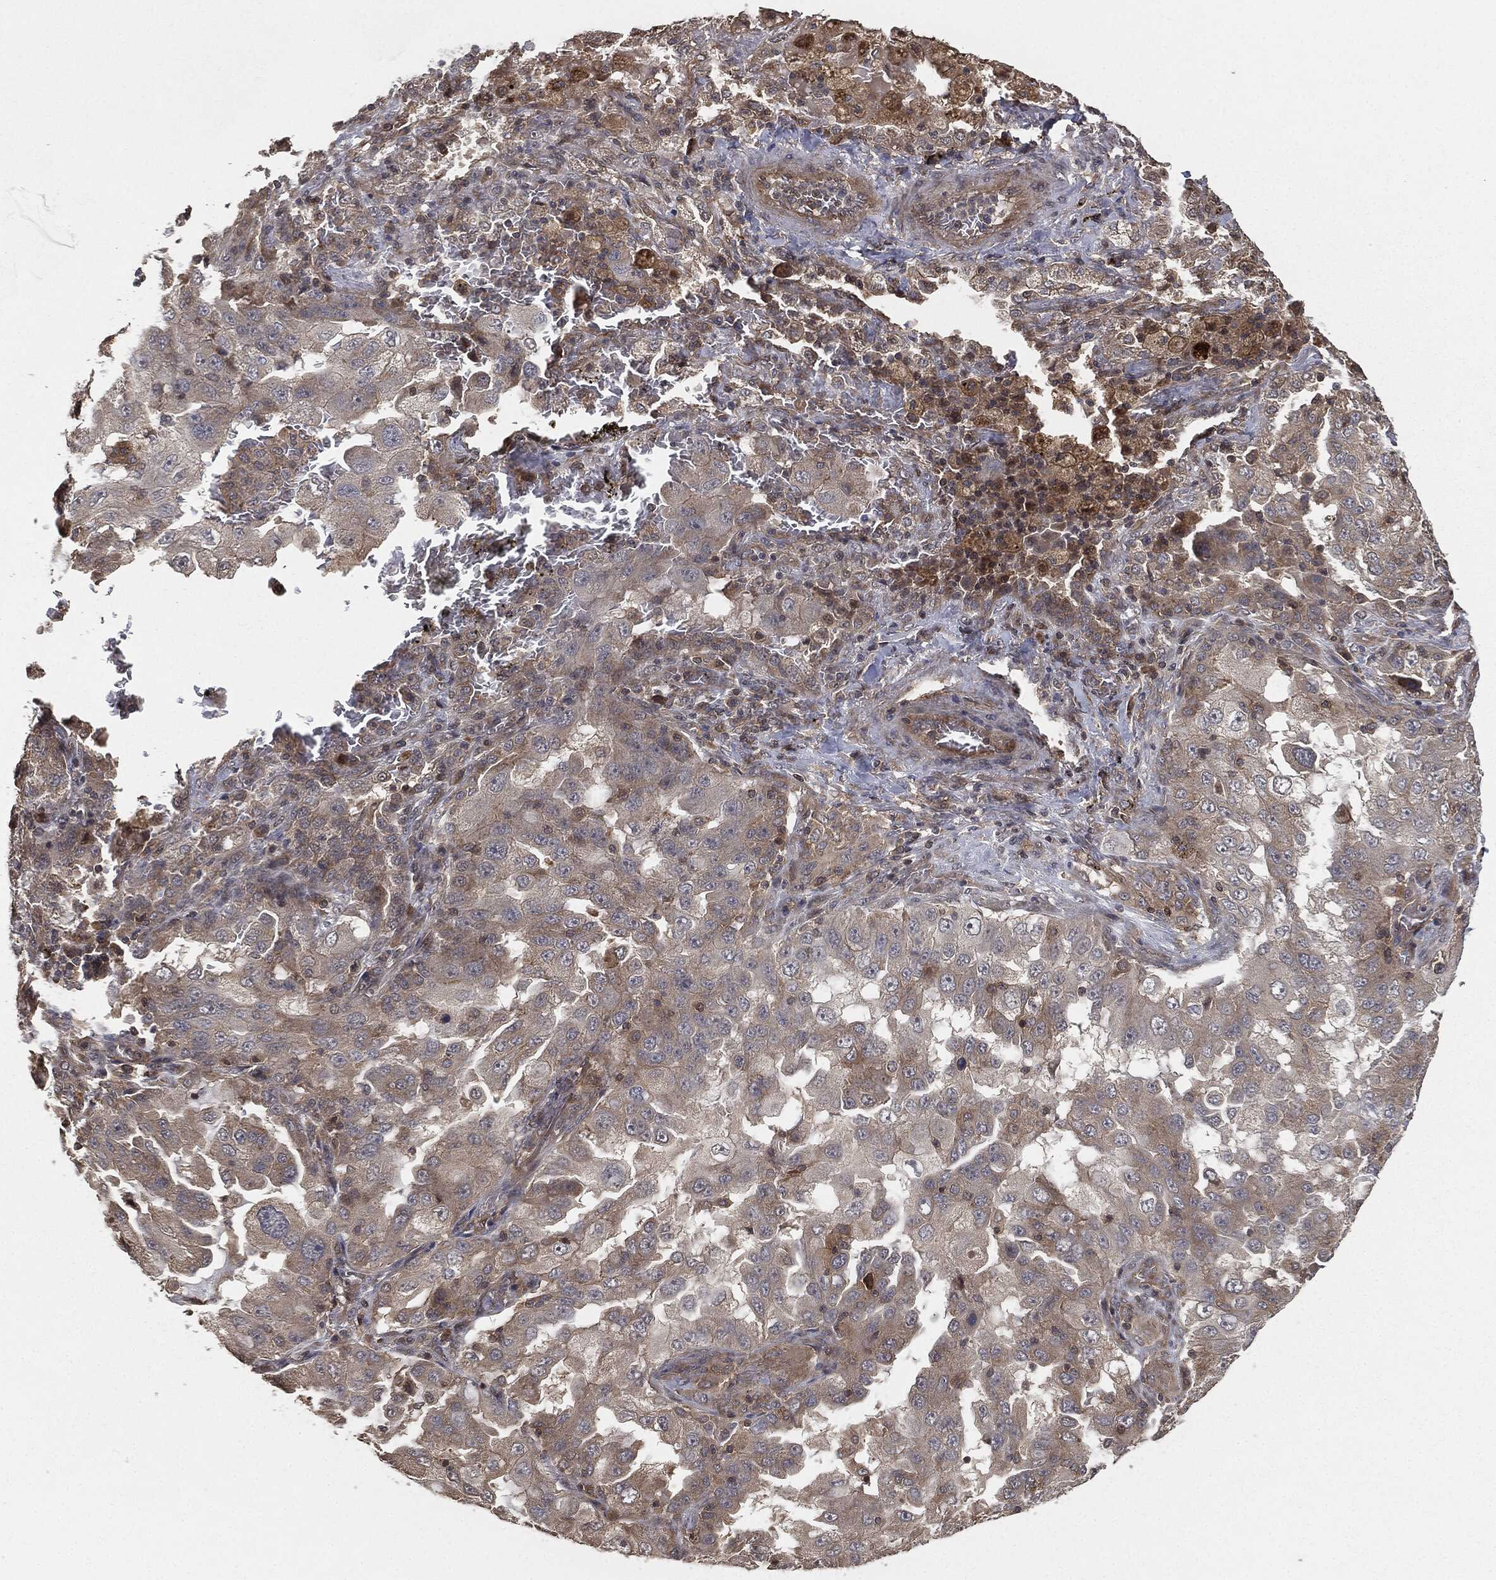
{"staining": {"intensity": "weak", "quantity": "<25%", "location": "cytoplasmic/membranous"}, "tissue": "lung cancer", "cell_type": "Tumor cells", "image_type": "cancer", "snomed": [{"axis": "morphology", "description": "Adenocarcinoma, NOS"}, {"axis": "topography", "description": "Lung"}], "caption": "High power microscopy photomicrograph of an IHC micrograph of adenocarcinoma (lung), revealing no significant positivity in tumor cells.", "gene": "ERBIN", "patient": {"sex": "female", "age": 61}}